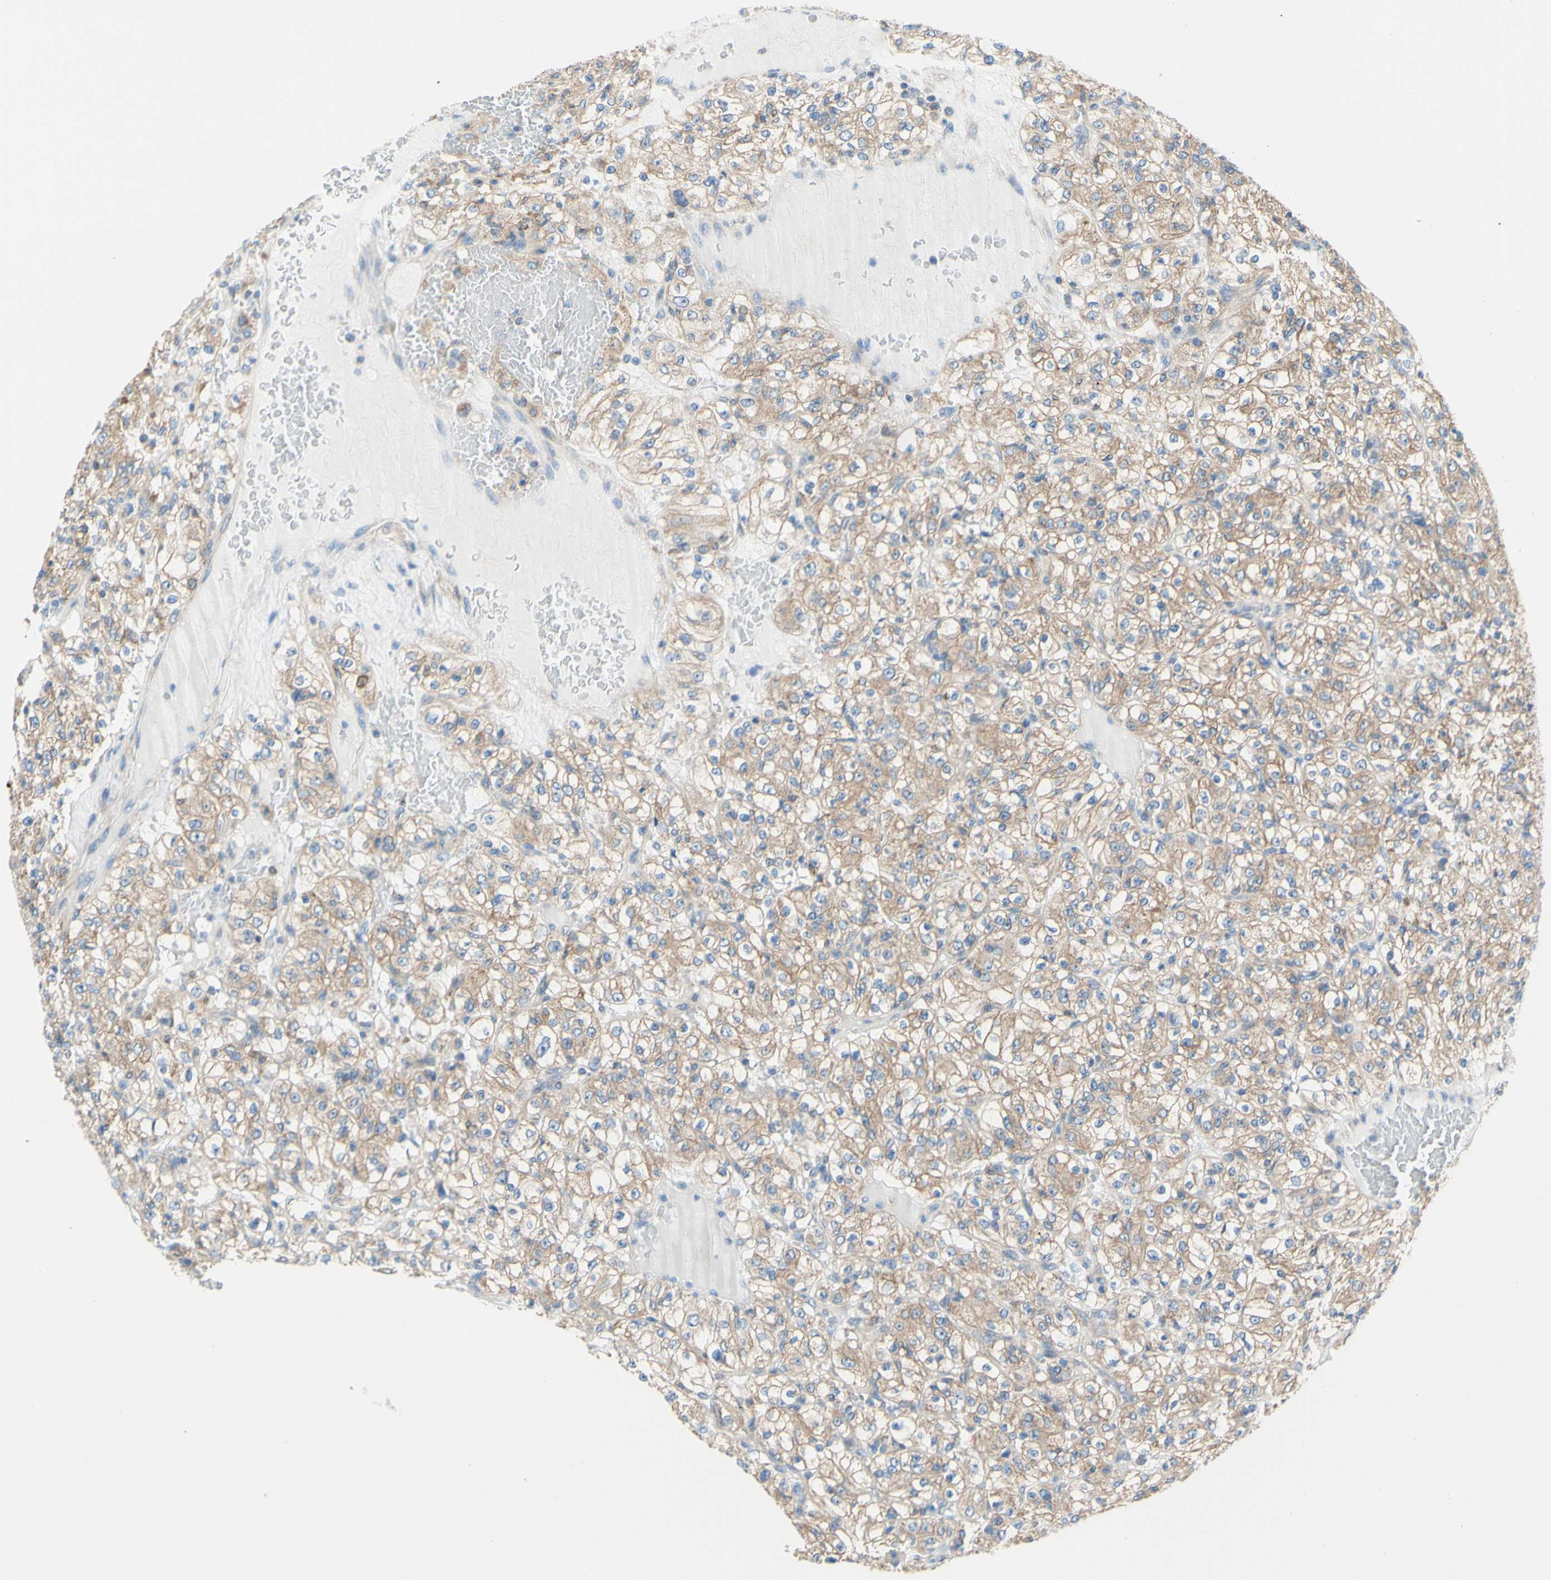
{"staining": {"intensity": "weak", "quantity": "25%-75%", "location": "cytoplasmic/membranous"}, "tissue": "renal cancer", "cell_type": "Tumor cells", "image_type": "cancer", "snomed": [{"axis": "morphology", "description": "Normal tissue, NOS"}, {"axis": "morphology", "description": "Adenocarcinoma, NOS"}, {"axis": "topography", "description": "Kidney"}], "caption": "DAB immunohistochemical staining of renal cancer (adenocarcinoma) demonstrates weak cytoplasmic/membranous protein expression in about 25%-75% of tumor cells.", "gene": "RETREG2", "patient": {"sex": "female", "age": 72}}